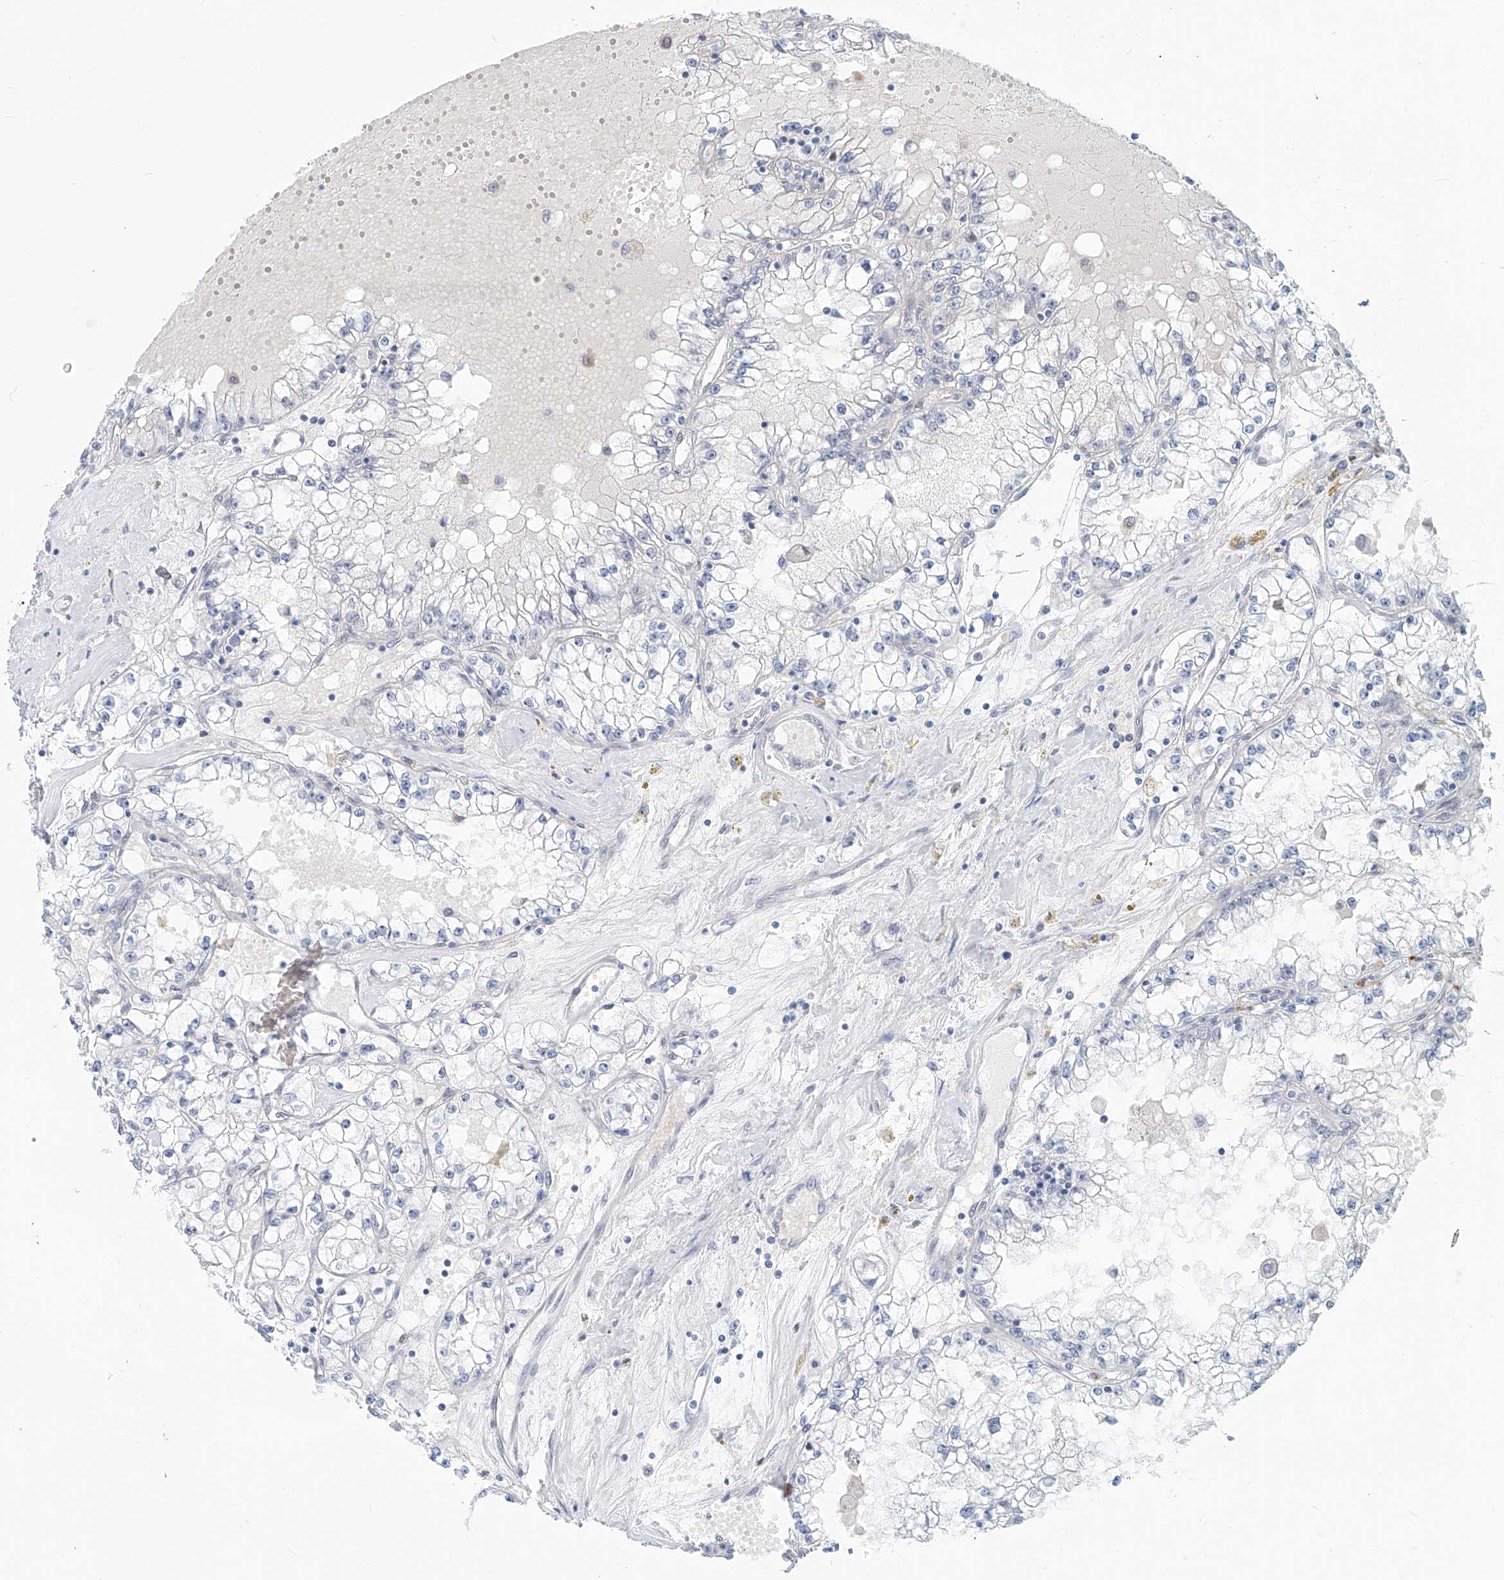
{"staining": {"intensity": "negative", "quantity": "none", "location": "none"}, "tissue": "renal cancer", "cell_type": "Tumor cells", "image_type": "cancer", "snomed": [{"axis": "morphology", "description": "Adenocarcinoma, NOS"}, {"axis": "topography", "description": "Kidney"}], "caption": "Immunohistochemistry (IHC) of adenocarcinoma (renal) demonstrates no positivity in tumor cells. (DAB IHC visualized using brightfield microscopy, high magnification).", "gene": "SASH1", "patient": {"sex": "male", "age": 56}}